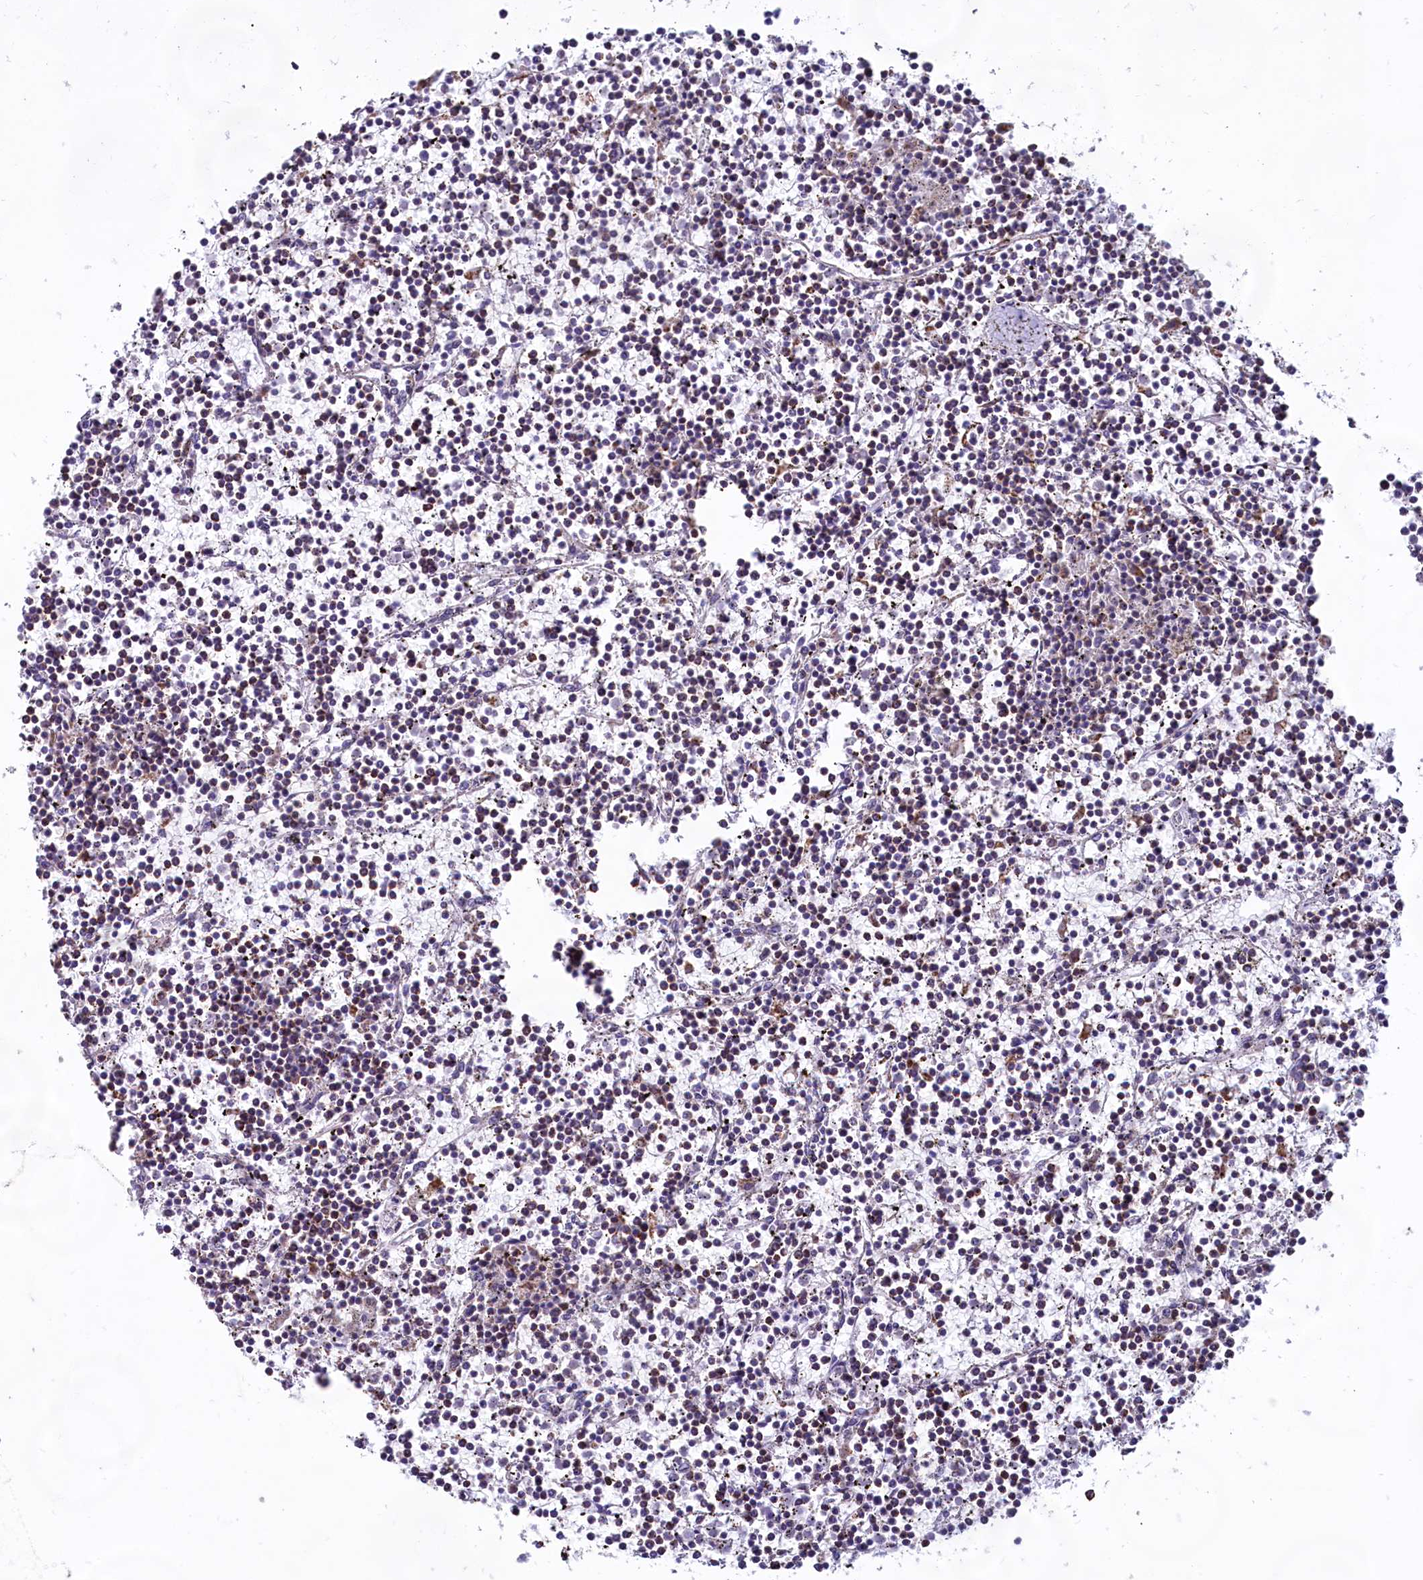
{"staining": {"intensity": "moderate", "quantity": "<25%", "location": "cytoplasmic/membranous"}, "tissue": "lymphoma", "cell_type": "Tumor cells", "image_type": "cancer", "snomed": [{"axis": "morphology", "description": "Malignant lymphoma, non-Hodgkin's type, Low grade"}, {"axis": "topography", "description": "Spleen"}], "caption": "Moderate cytoplasmic/membranous protein expression is appreciated in approximately <25% of tumor cells in lymphoma. (DAB = brown stain, brightfield microscopy at high magnification).", "gene": "C1D", "patient": {"sex": "female", "age": 19}}